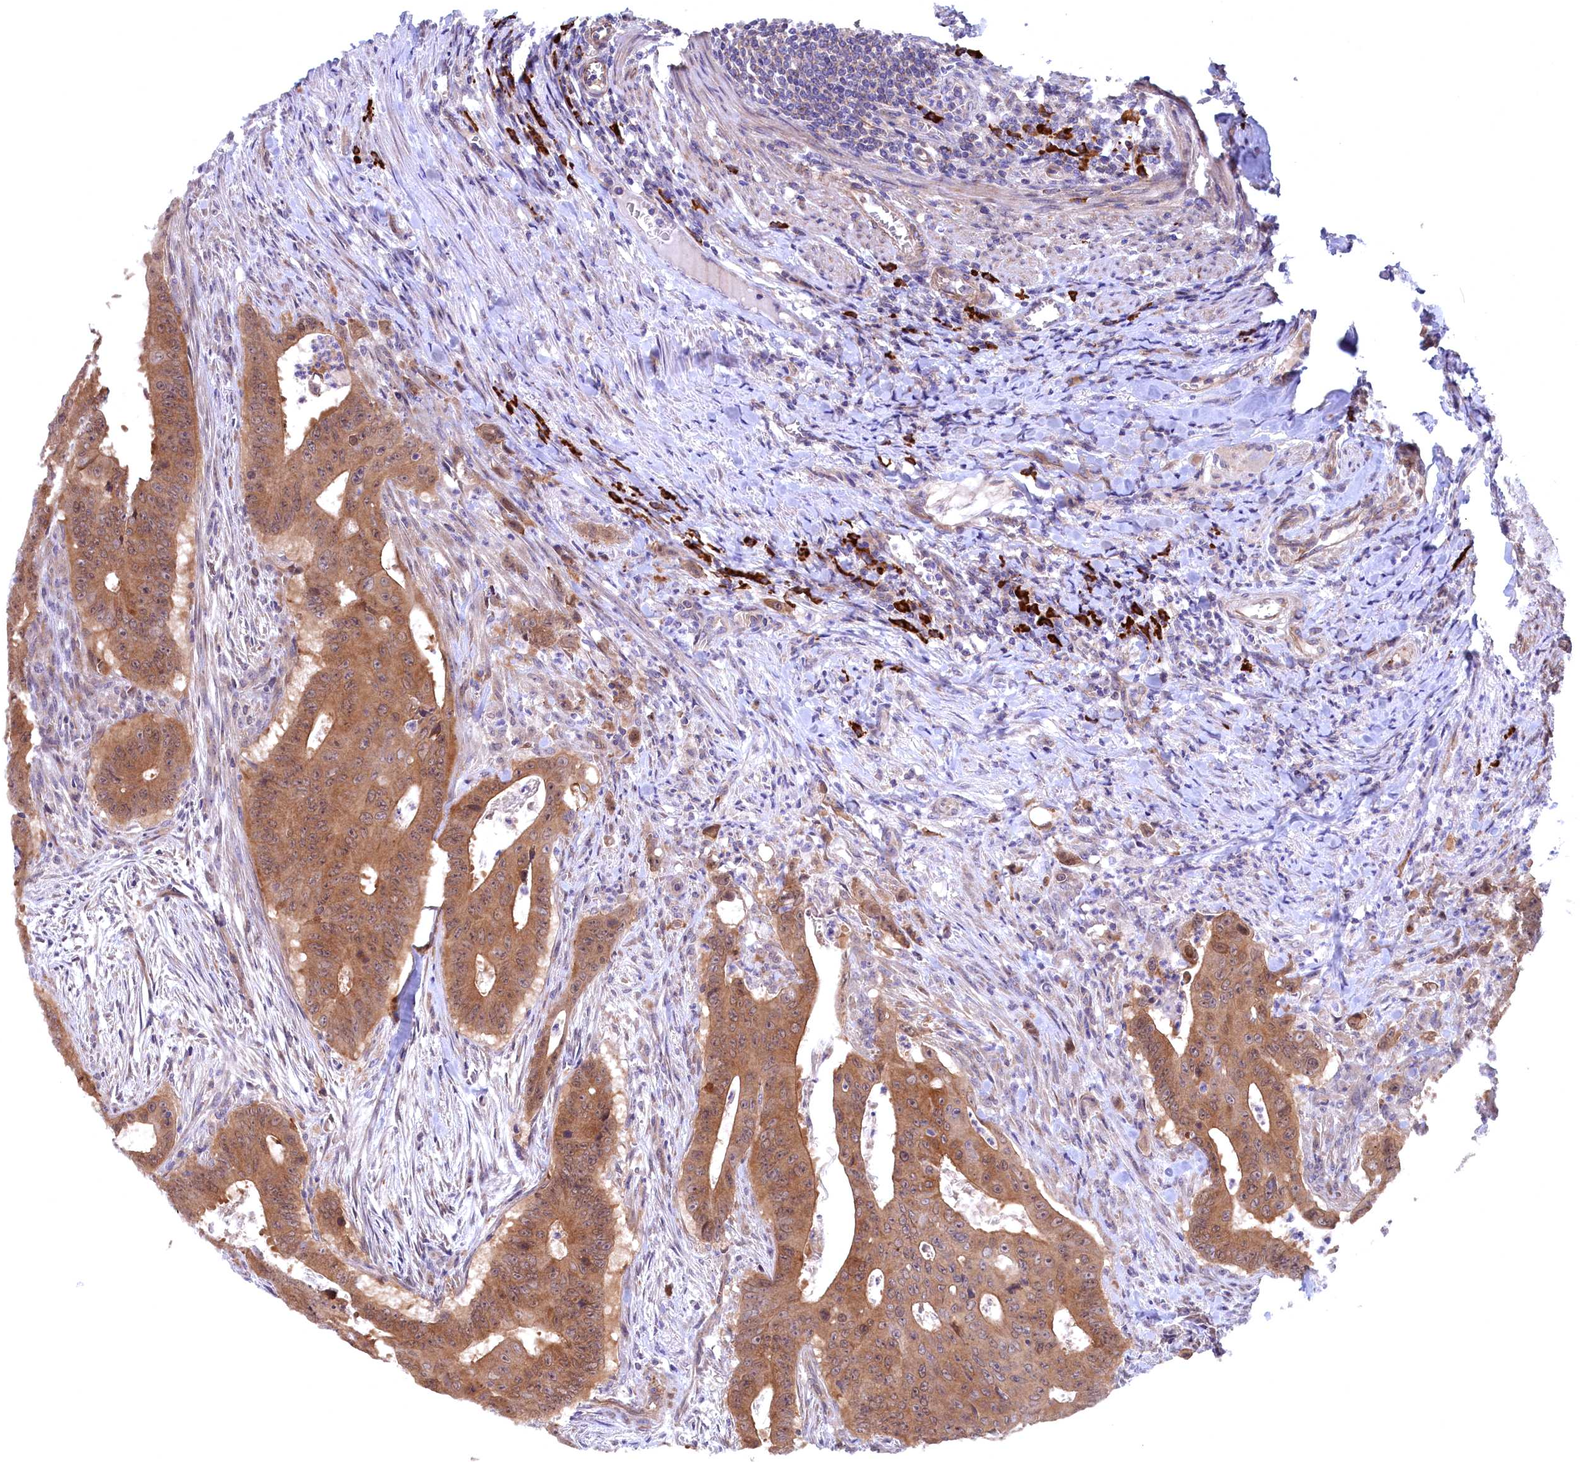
{"staining": {"intensity": "moderate", "quantity": ">75%", "location": "cytoplasmic/membranous"}, "tissue": "colorectal cancer", "cell_type": "Tumor cells", "image_type": "cancer", "snomed": [{"axis": "morphology", "description": "Adenocarcinoma, NOS"}, {"axis": "topography", "description": "Rectum"}], "caption": "Brown immunohistochemical staining in human colorectal adenocarcinoma exhibits moderate cytoplasmic/membranous staining in about >75% of tumor cells.", "gene": "JPT2", "patient": {"sex": "female", "age": 75}}